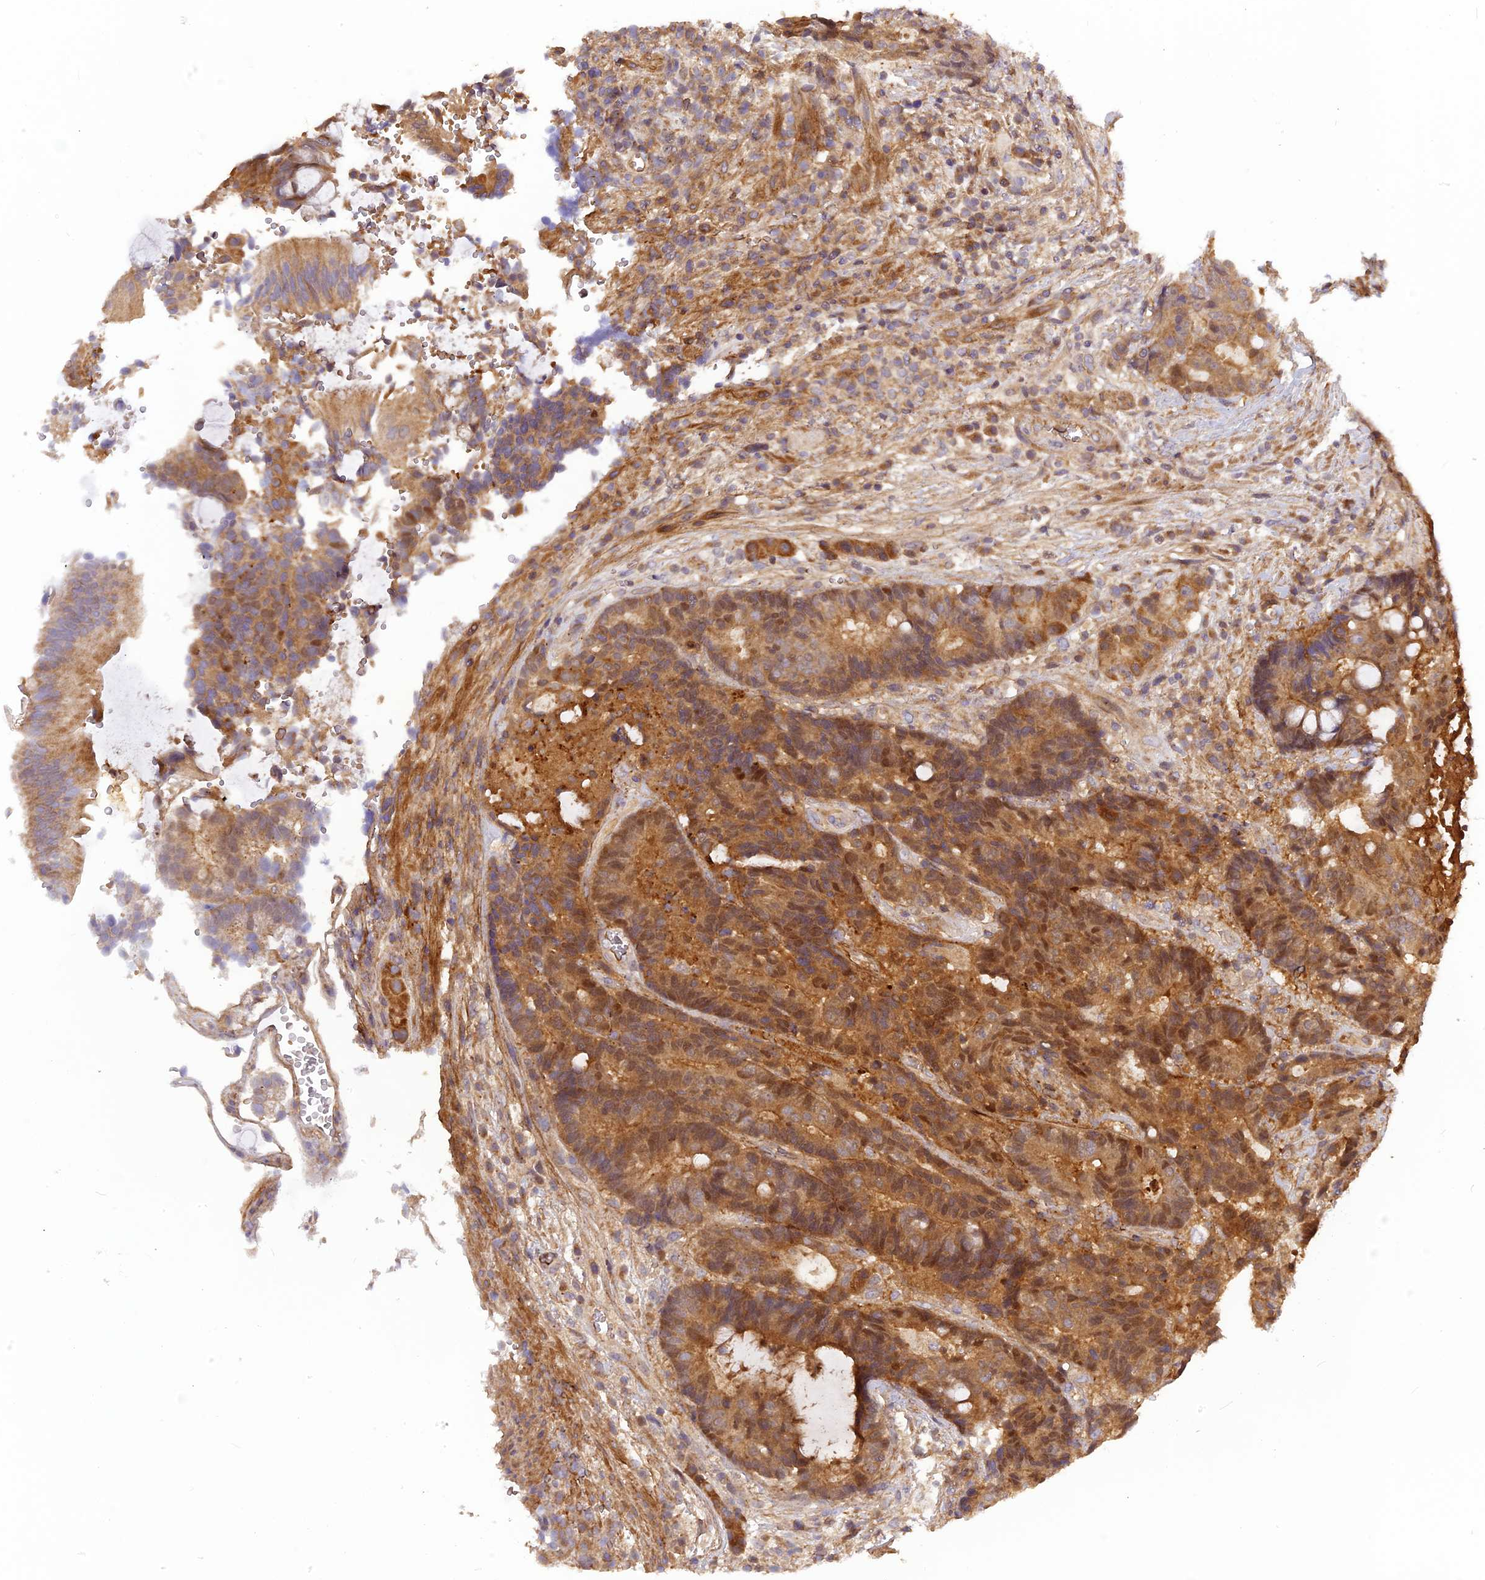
{"staining": {"intensity": "moderate", "quantity": ">75%", "location": "cytoplasmic/membranous,nuclear"}, "tissue": "colorectal cancer", "cell_type": "Tumor cells", "image_type": "cancer", "snomed": [{"axis": "morphology", "description": "Adenocarcinoma, NOS"}, {"axis": "topography", "description": "Rectum"}], "caption": "An immunohistochemistry photomicrograph of neoplastic tissue is shown. Protein staining in brown highlights moderate cytoplasmic/membranous and nuclear positivity in colorectal cancer (adenocarcinoma) within tumor cells.", "gene": "RPIA", "patient": {"sex": "male", "age": 69}}